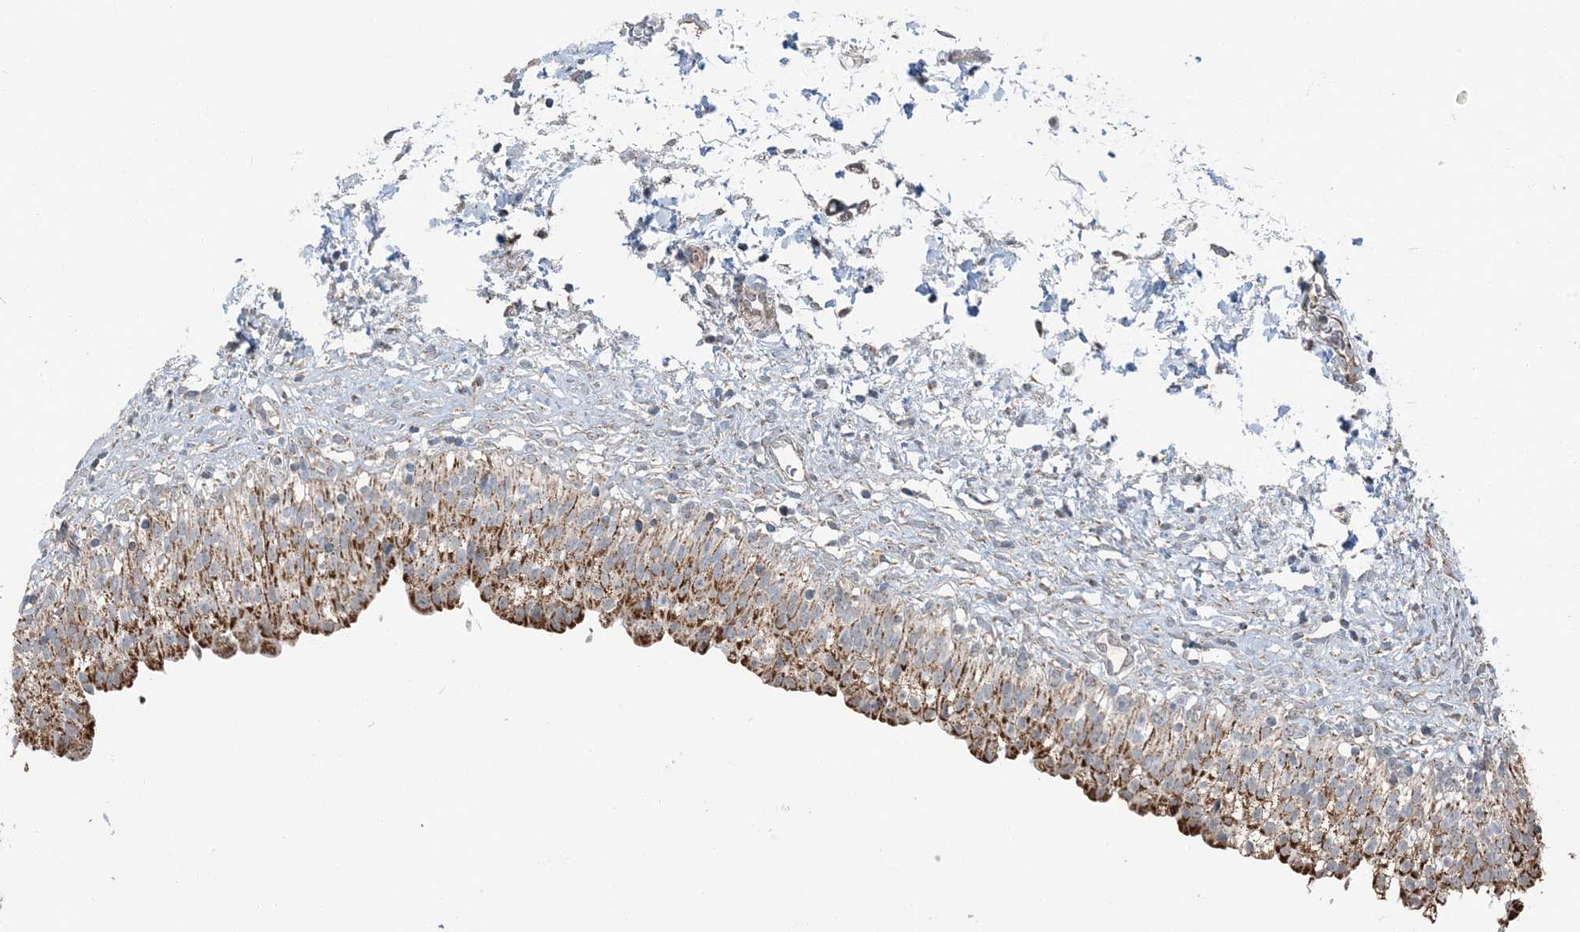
{"staining": {"intensity": "strong", "quantity": ">75%", "location": "cytoplasmic/membranous"}, "tissue": "urinary bladder", "cell_type": "Urothelial cells", "image_type": "normal", "snomed": [{"axis": "morphology", "description": "Normal tissue, NOS"}, {"axis": "topography", "description": "Urinary bladder"}], "caption": "A brown stain labels strong cytoplasmic/membranous positivity of a protein in urothelial cells of benign human urinary bladder. (DAB IHC with brightfield microscopy, high magnification).", "gene": "PILRB", "patient": {"sex": "male", "age": 55}}